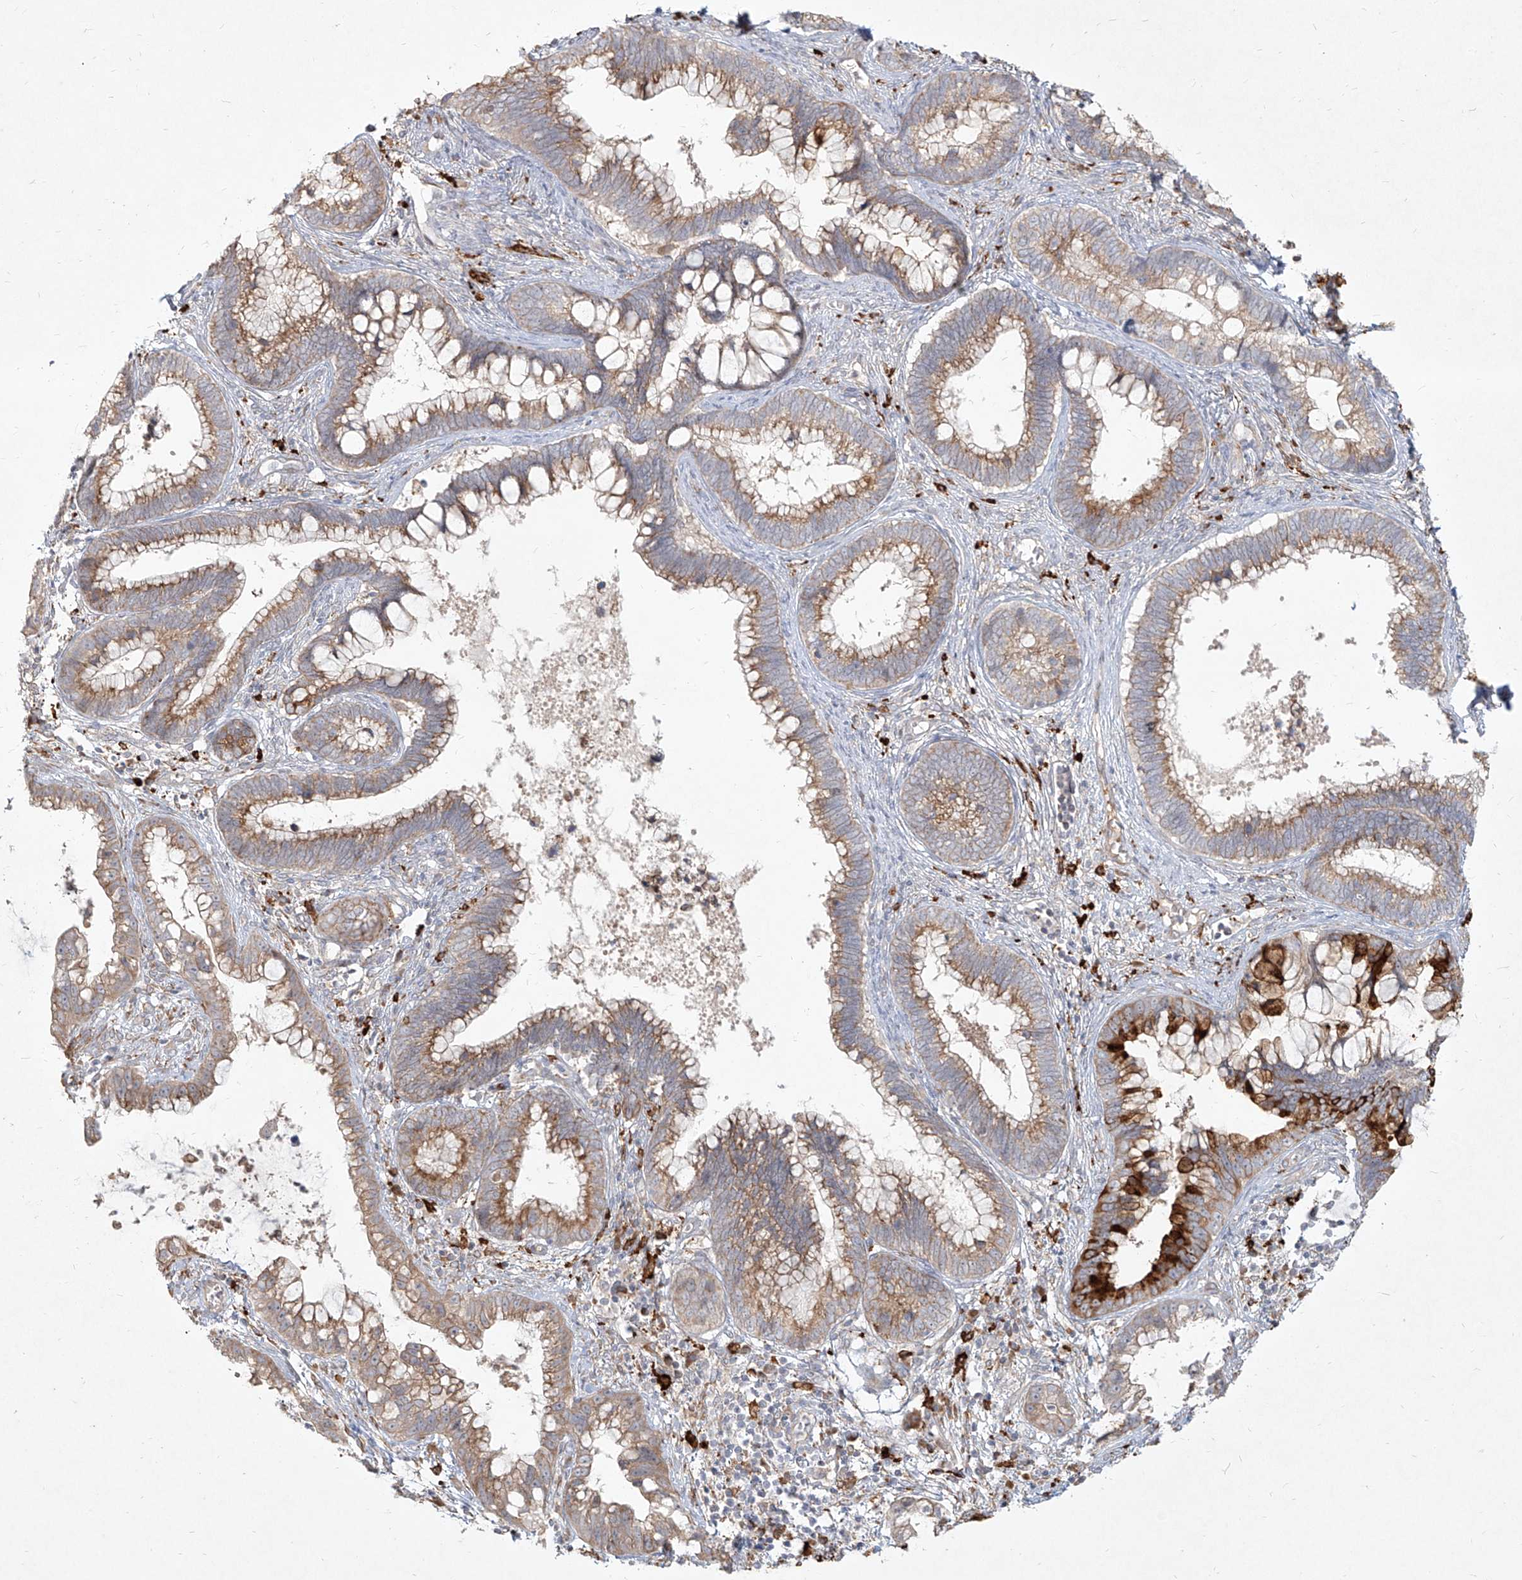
{"staining": {"intensity": "strong", "quantity": "<25%", "location": "cytoplasmic/membranous"}, "tissue": "cervical cancer", "cell_type": "Tumor cells", "image_type": "cancer", "snomed": [{"axis": "morphology", "description": "Adenocarcinoma, NOS"}, {"axis": "topography", "description": "Cervix"}], "caption": "Immunohistochemical staining of human cervical cancer shows medium levels of strong cytoplasmic/membranous protein expression in about <25% of tumor cells.", "gene": "CD209", "patient": {"sex": "female", "age": 44}}